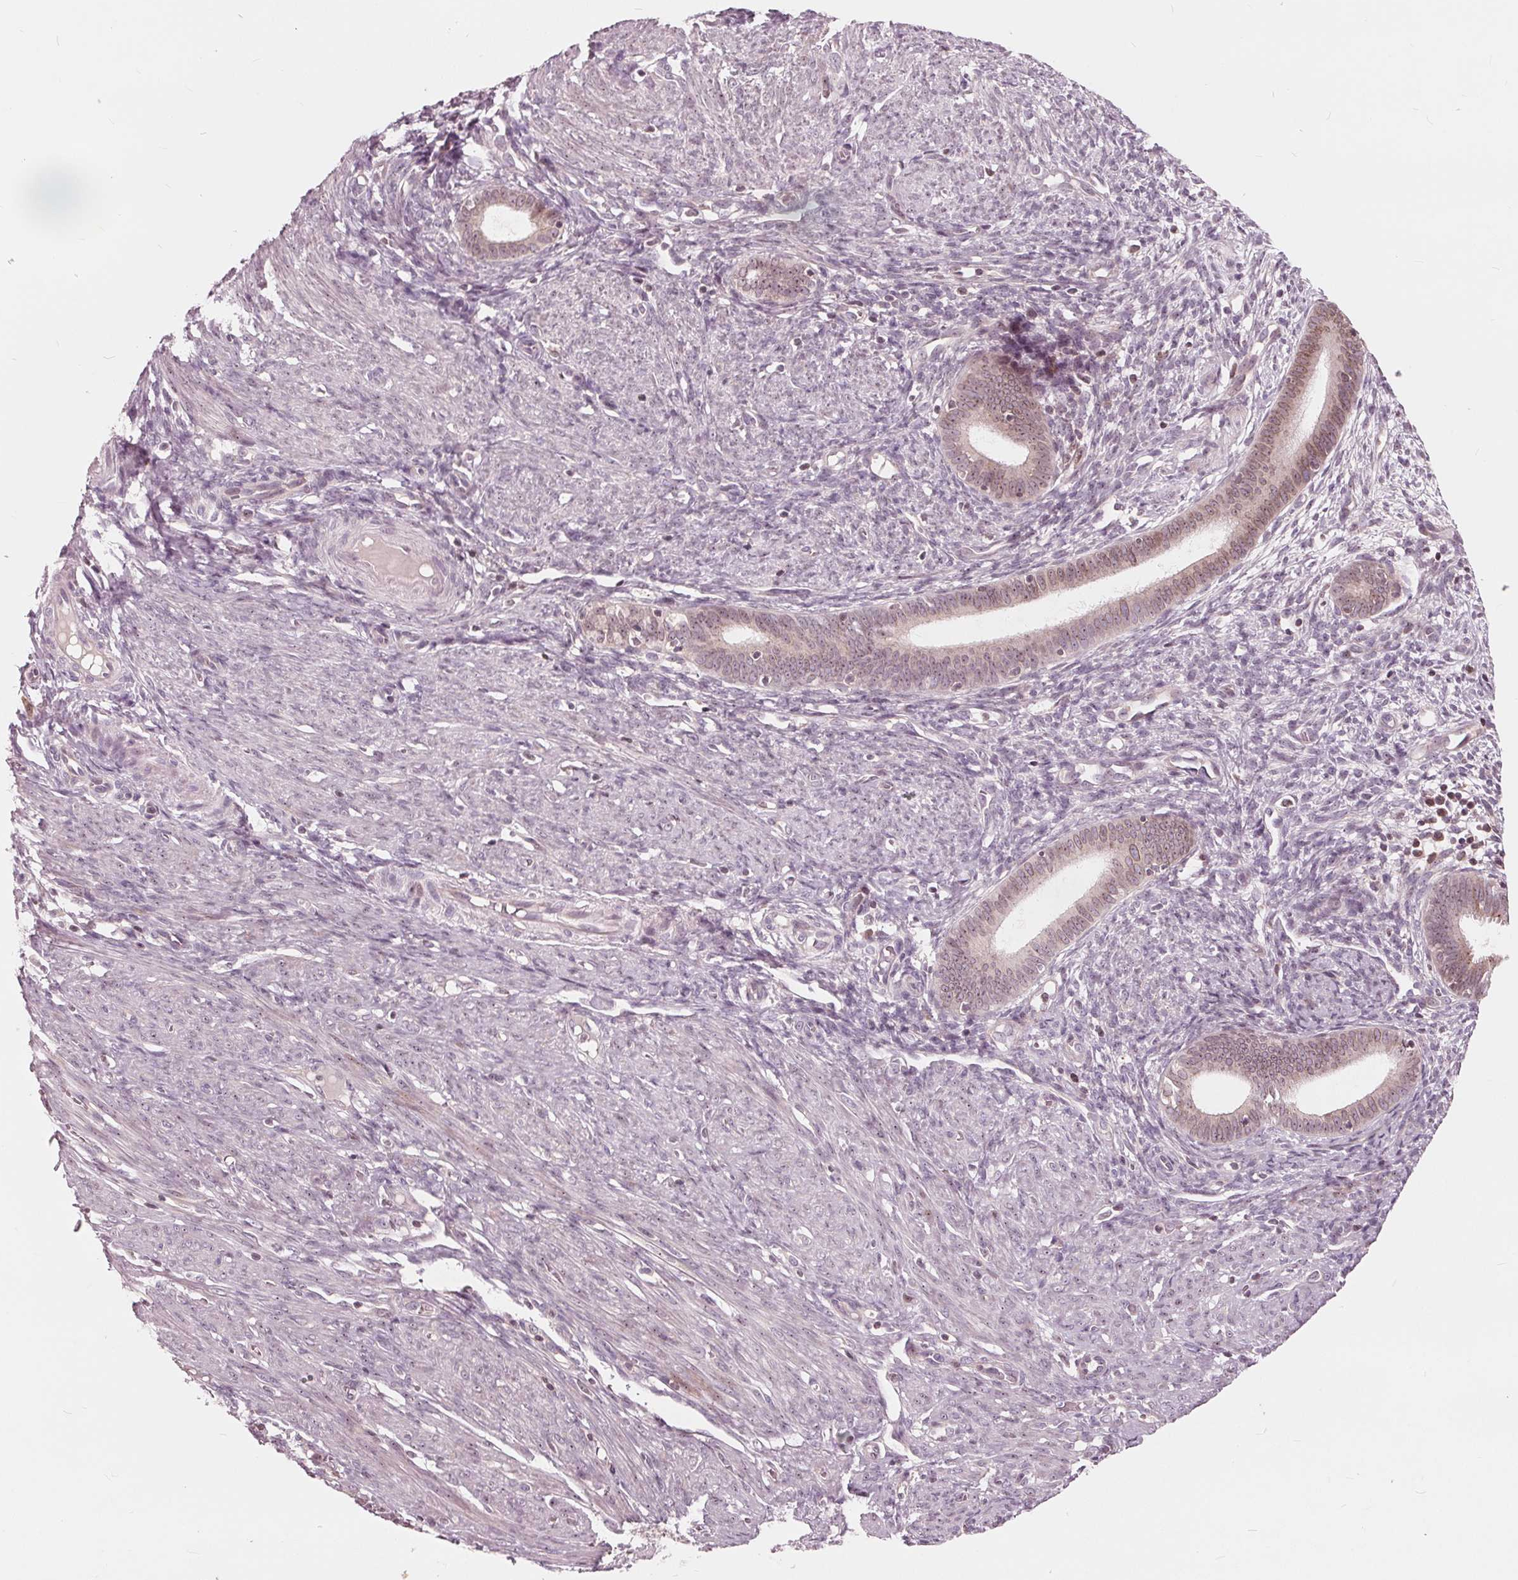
{"staining": {"intensity": "moderate", "quantity": ">75%", "location": "cytoplasmic/membranous,nuclear"}, "tissue": "endometrial cancer", "cell_type": "Tumor cells", "image_type": "cancer", "snomed": [{"axis": "morphology", "description": "Adenocarcinoma, NOS"}, {"axis": "topography", "description": "Endometrium"}], "caption": "High-magnification brightfield microscopy of endometrial cancer (adenocarcinoma) stained with DAB (3,3'-diaminobenzidine) (brown) and counterstained with hematoxylin (blue). tumor cells exhibit moderate cytoplasmic/membranous and nuclear positivity is present in approximately>75% of cells. The protein is stained brown, and the nuclei are stained in blue (DAB IHC with brightfield microscopy, high magnification).", "gene": "NUP210", "patient": {"sex": "female", "age": 51}}